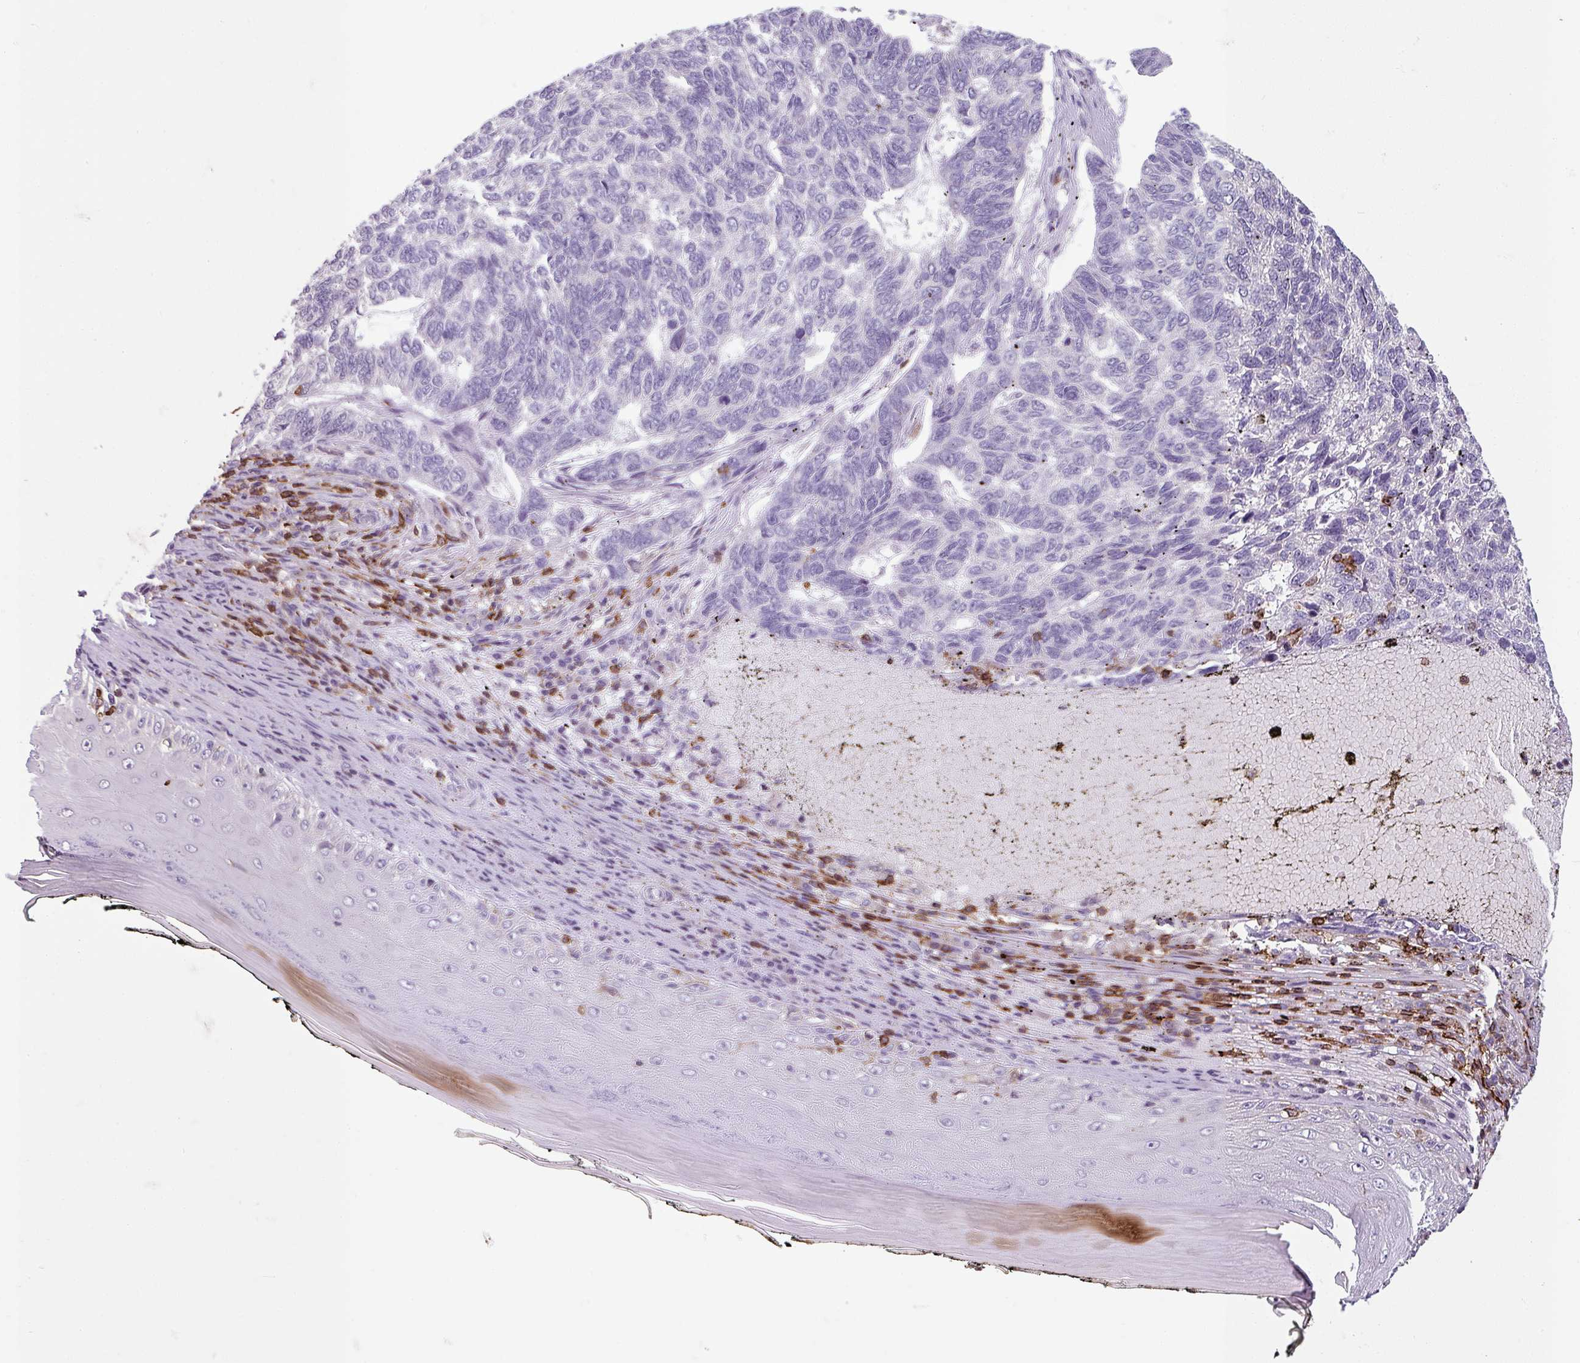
{"staining": {"intensity": "negative", "quantity": "none", "location": "none"}, "tissue": "skin cancer", "cell_type": "Tumor cells", "image_type": "cancer", "snomed": [{"axis": "morphology", "description": "Basal cell carcinoma"}, {"axis": "topography", "description": "Skin"}], "caption": "Immunohistochemical staining of skin cancer (basal cell carcinoma) demonstrates no significant staining in tumor cells. (DAB (3,3'-diaminobenzidine) immunohistochemistry visualized using brightfield microscopy, high magnification).", "gene": "NEDD9", "patient": {"sex": "female", "age": 65}}